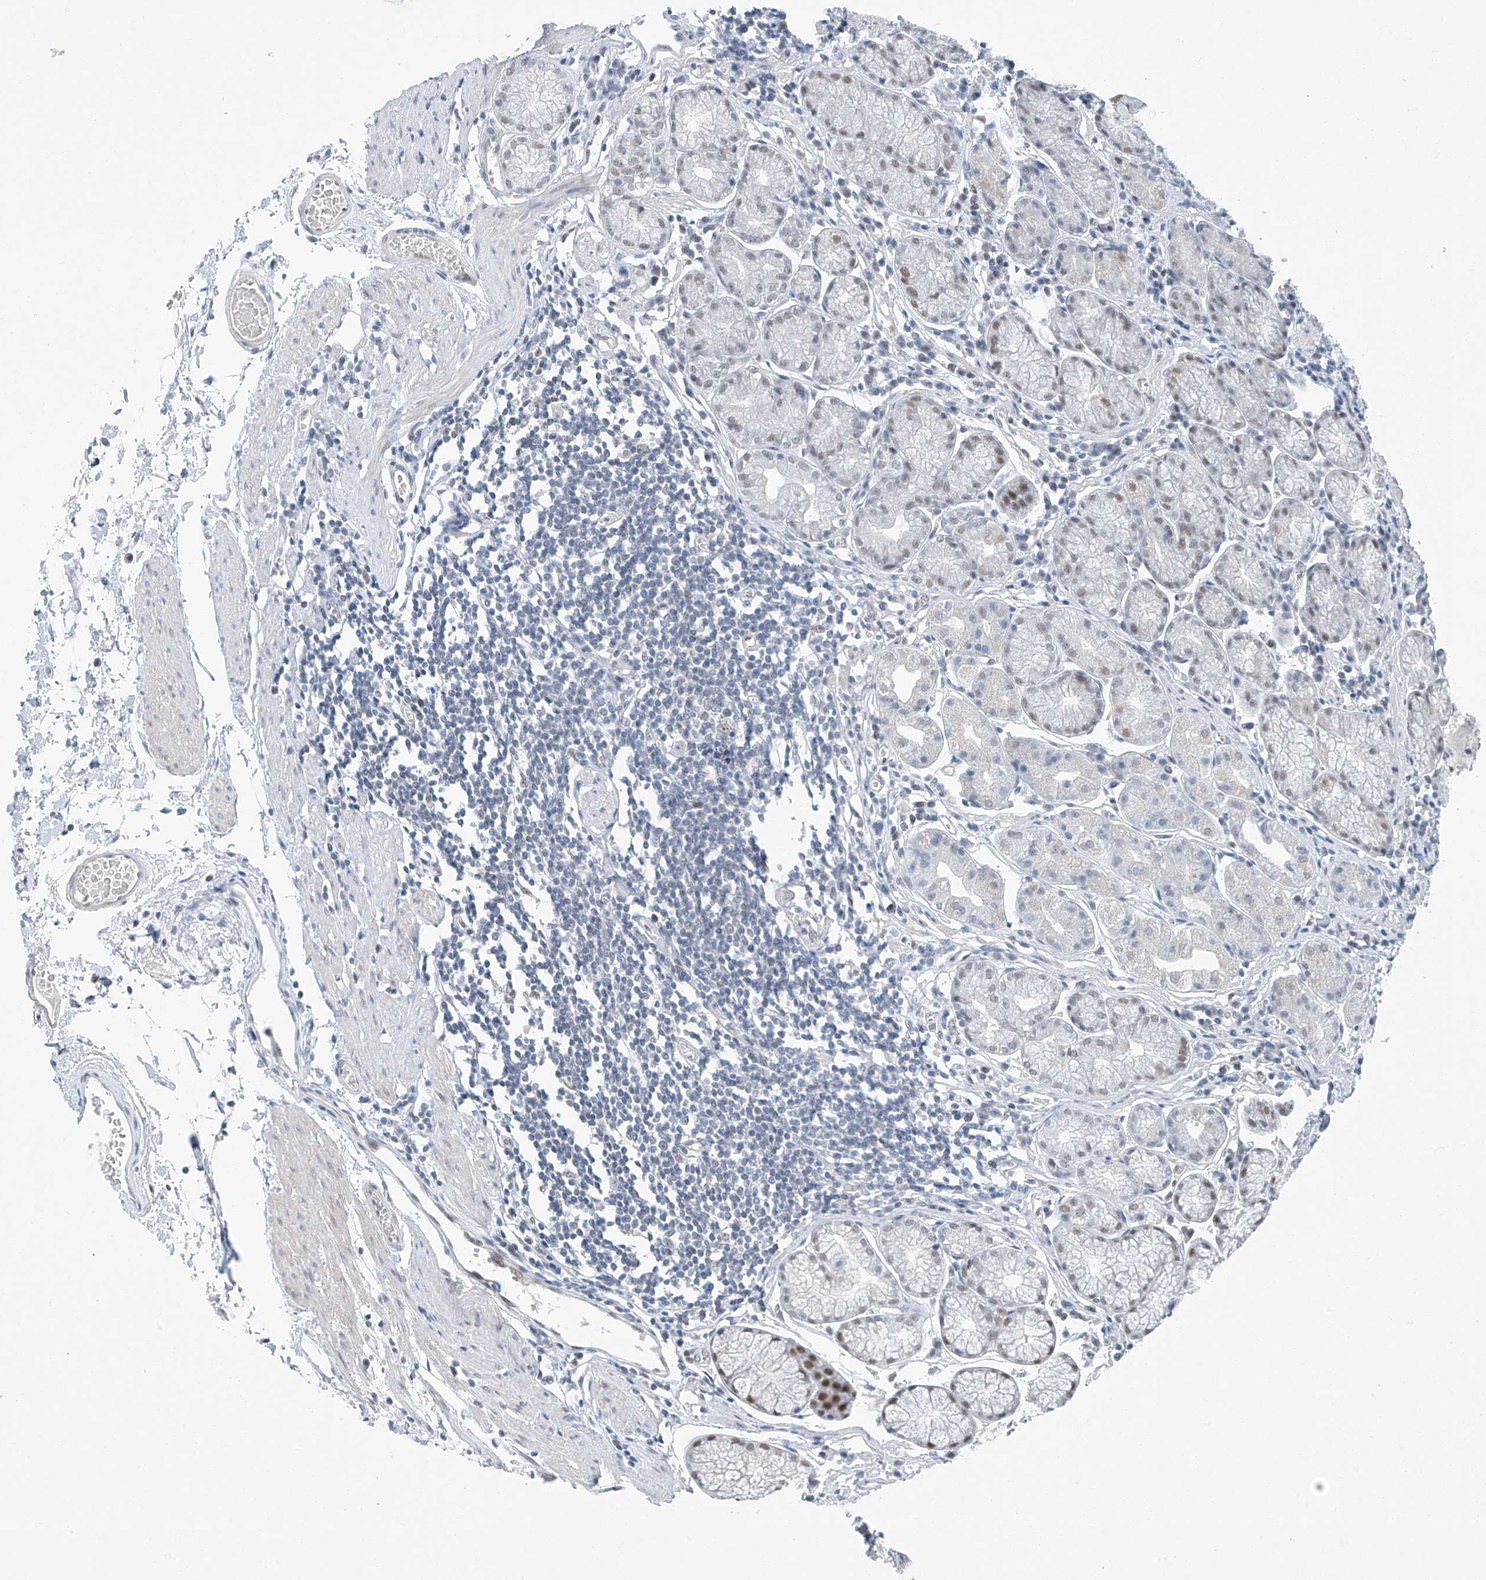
{"staining": {"intensity": "weak", "quantity": "25%-75%", "location": "nuclear"}, "tissue": "stomach", "cell_type": "Glandular cells", "image_type": "normal", "snomed": [{"axis": "morphology", "description": "Normal tissue, NOS"}, {"axis": "topography", "description": "Stomach"}], "caption": "The histopathology image reveals immunohistochemical staining of unremarkable stomach. There is weak nuclear positivity is seen in approximately 25%-75% of glandular cells. The protein is shown in brown color, while the nuclei are stained blue.", "gene": "TAF8", "patient": {"sex": "male", "age": 55}}